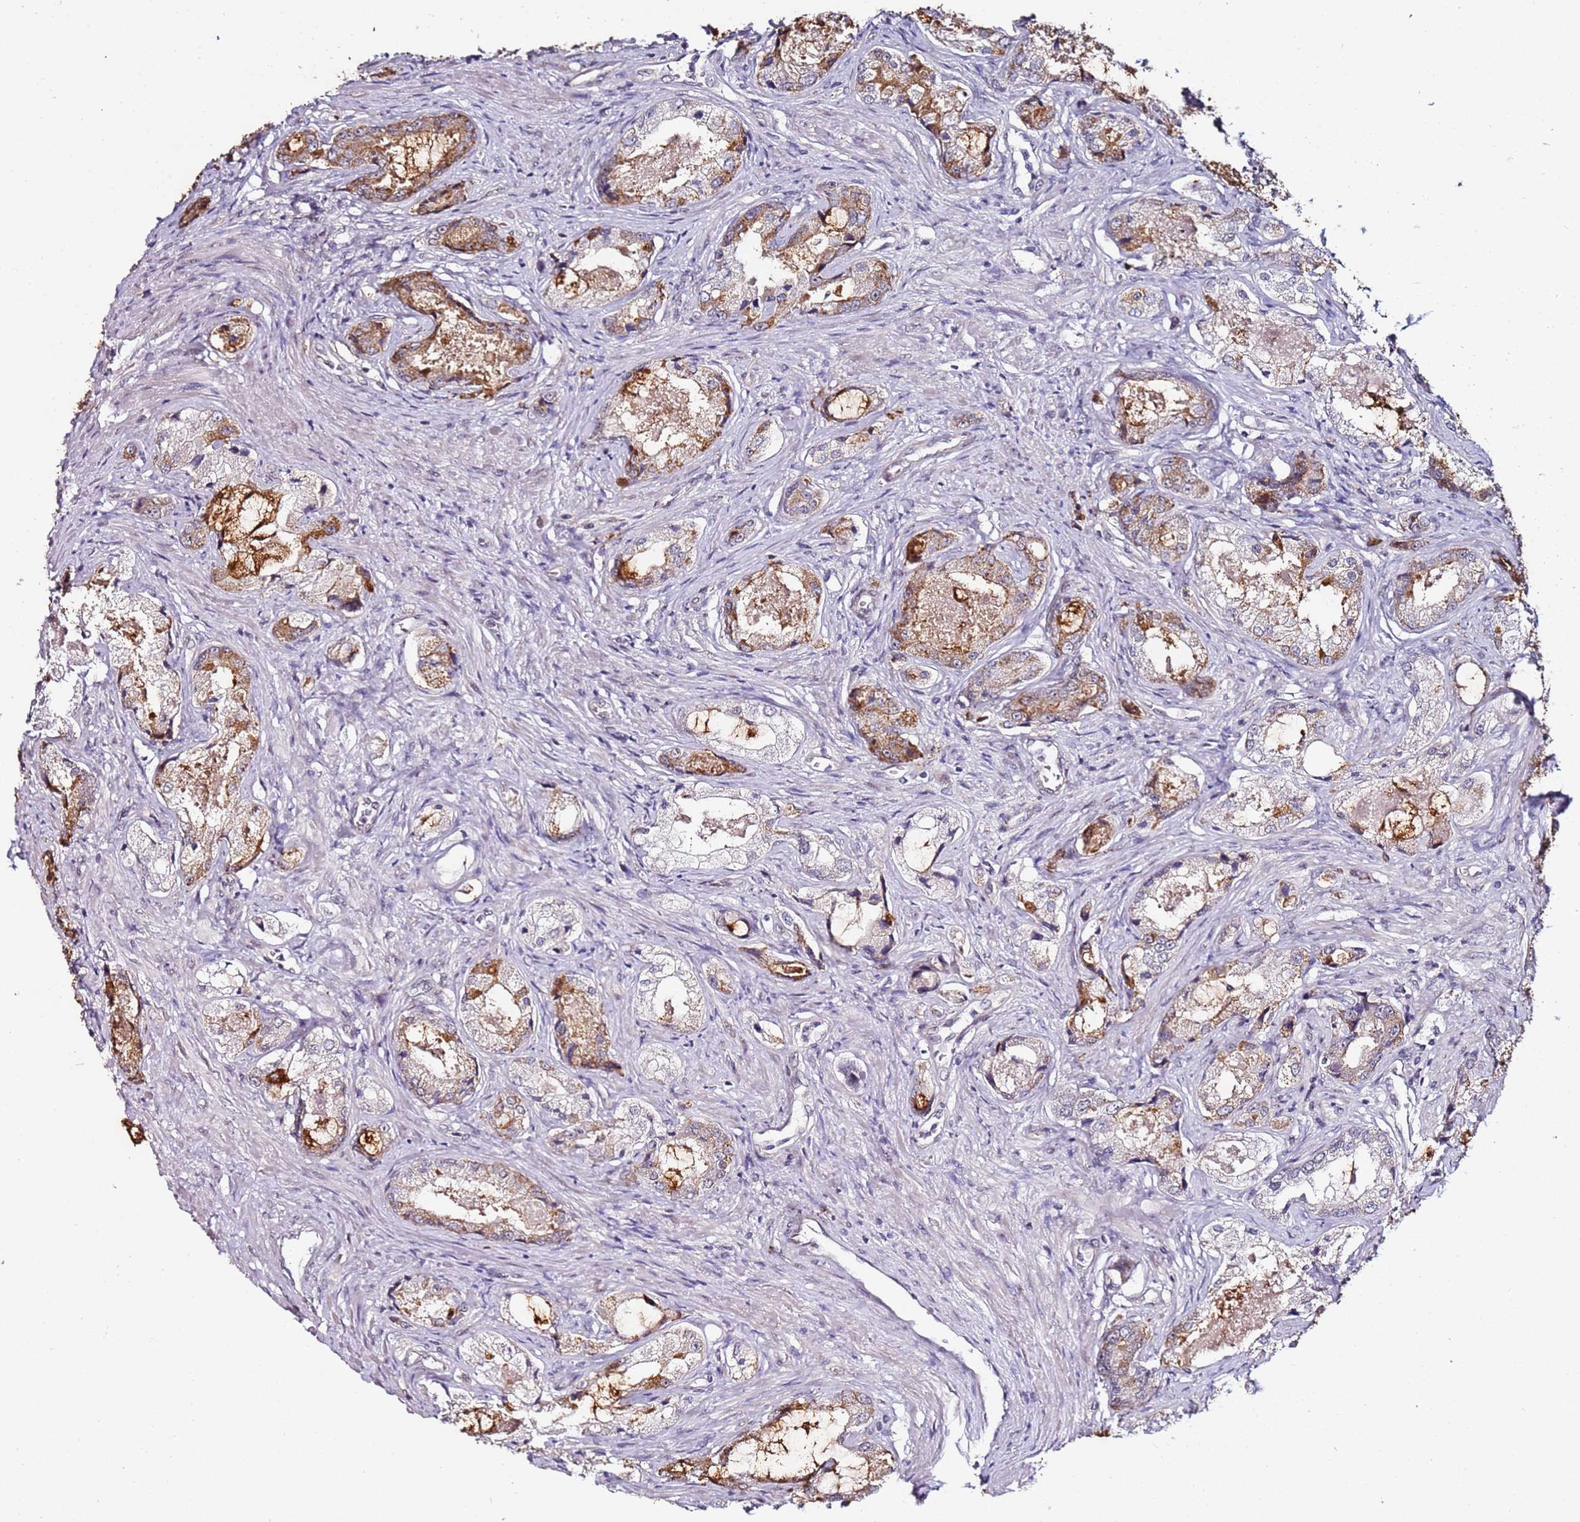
{"staining": {"intensity": "moderate", "quantity": "25%-75%", "location": "cytoplasmic/membranous"}, "tissue": "prostate cancer", "cell_type": "Tumor cells", "image_type": "cancer", "snomed": [{"axis": "morphology", "description": "Adenocarcinoma, Low grade"}, {"axis": "topography", "description": "Prostate"}], "caption": "The micrograph reveals a brown stain indicating the presence of a protein in the cytoplasmic/membranous of tumor cells in prostate low-grade adenocarcinoma.", "gene": "DUSP28", "patient": {"sex": "male", "age": 68}}